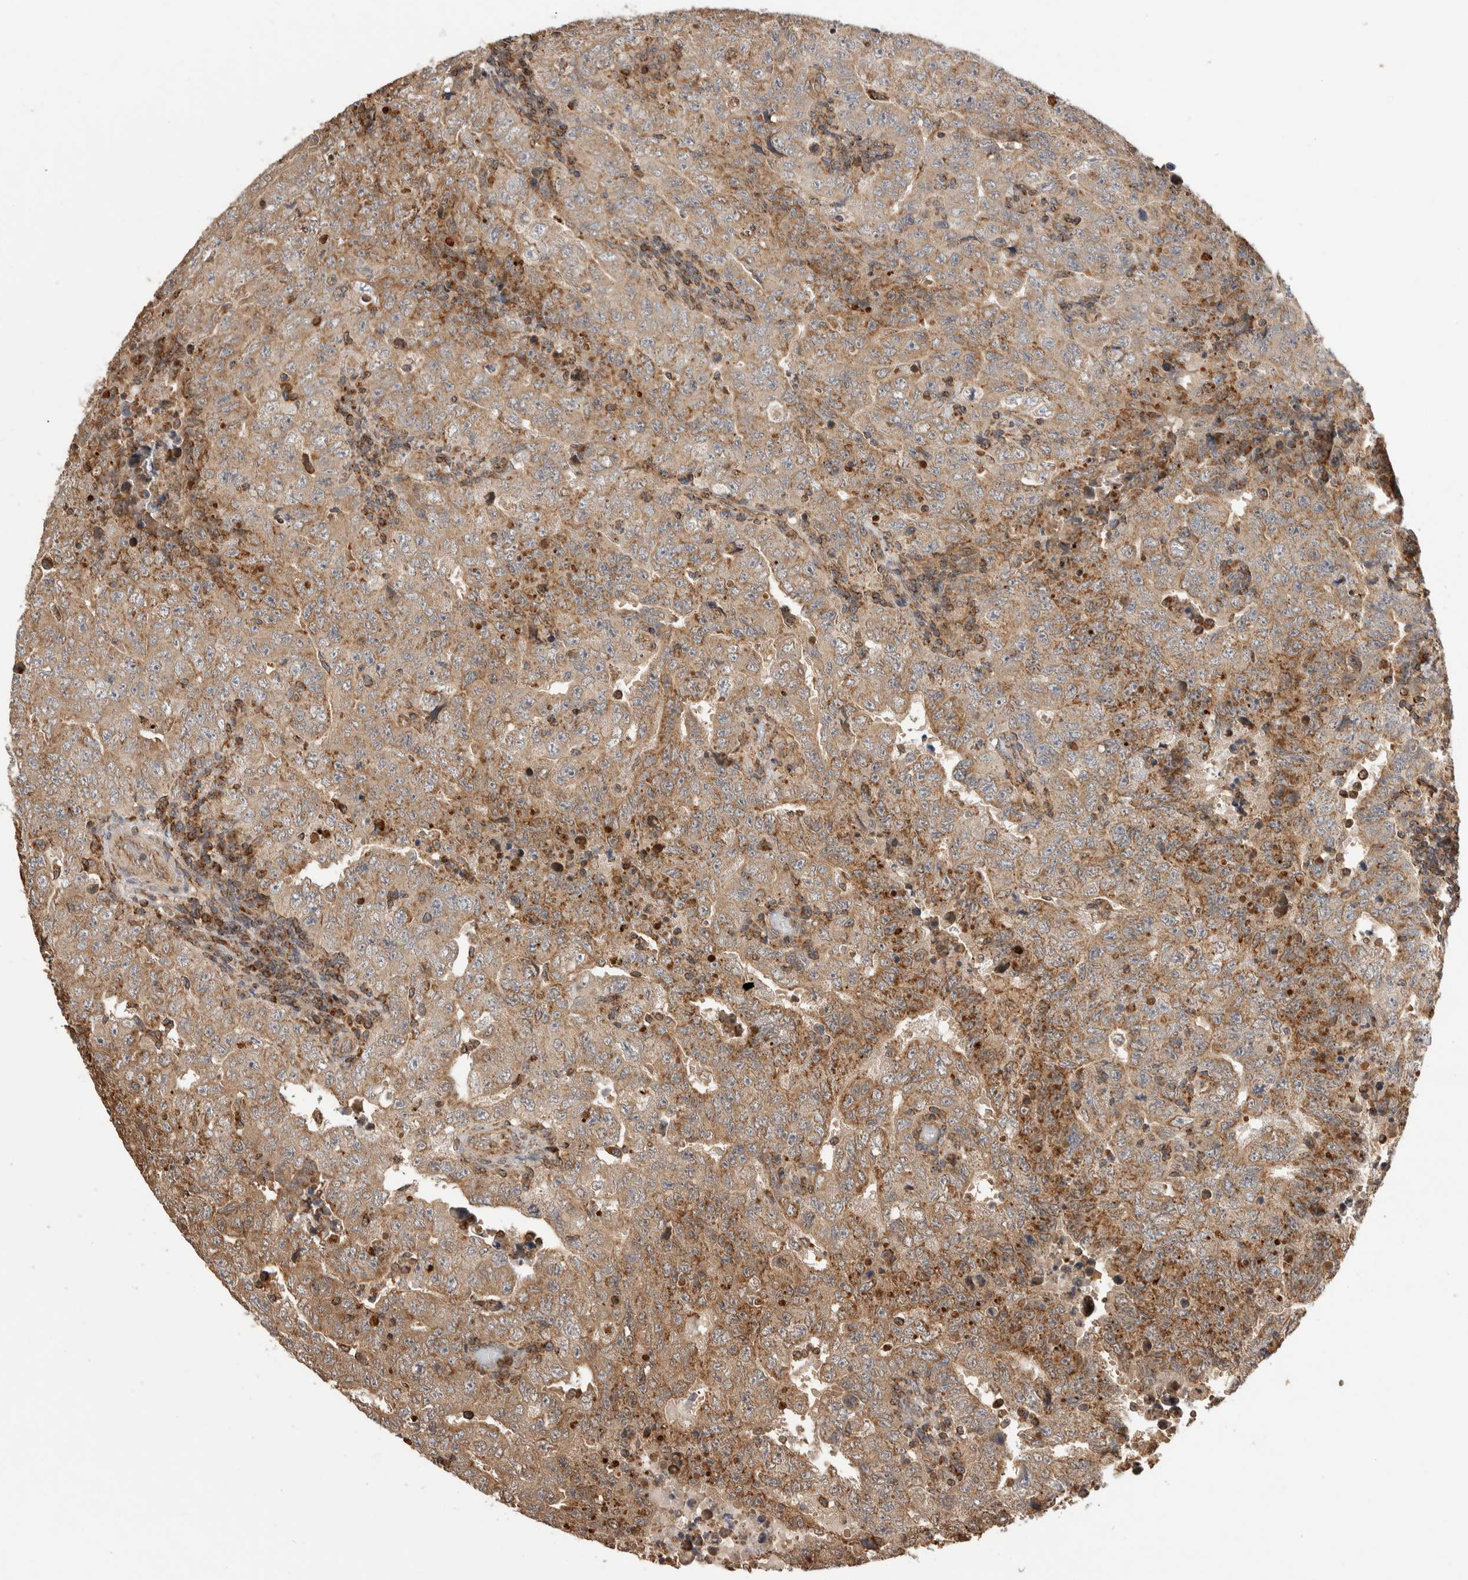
{"staining": {"intensity": "weak", "quantity": ">75%", "location": "cytoplasmic/membranous"}, "tissue": "testis cancer", "cell_type": "Tumor cells", "image_type": "cancer", "snomed": [{"axis": "morphology", "description": "Carcinoma, Embryonal, NOS"}, {"axis": "topography", "description": "Testis"}], "caption": "The photomicrograph demonstrates immunohistochemical staining of testis embryonal carcinoma. There is weak cytoplasmic/membranous positivity is seen in about >75% of tumor cells. The protein is stained brown, and the nuclei are stained in blue (DAB IHC with brightfield microscopy, high magnification).", "gene": "IMMP2L", "patient": {"sex": "male", "age": 26}}